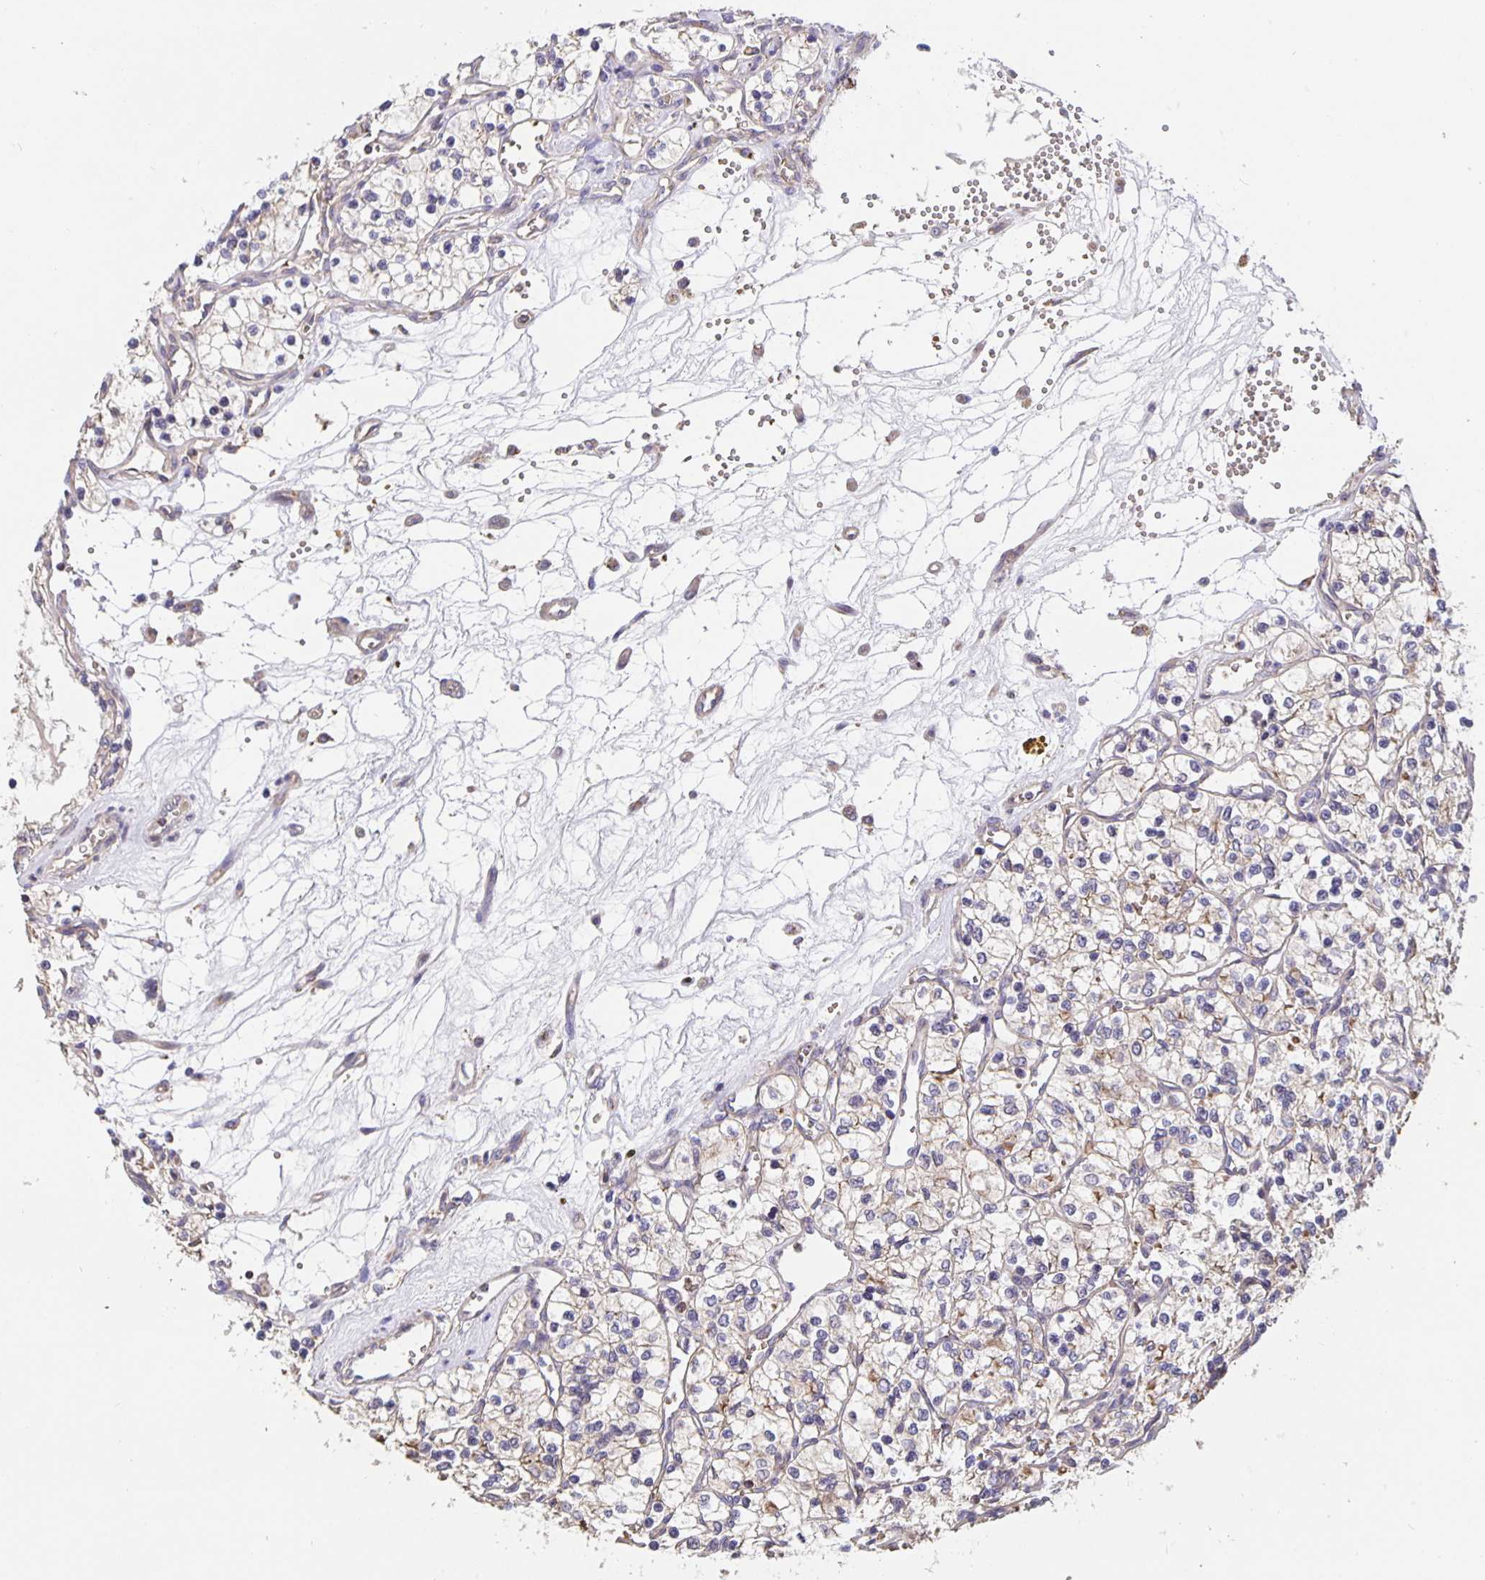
{"staining": {"intensity": "weak", "quantity": "<25%", "location": "cytoplasmic/membranous"}, "tissue": "renal cancer", "cell_type": "Tumor cells", "image_type": "cancer", "snomed": [{"axis": "morphology", "description": "Adenocarcinoma, NOS"}, {"axis": "topography", "description": "Kidney"}], "caption": "Tumor cells are negative for brown protein staining in renal cancer.", "gene": "TMEM71", "patient": {"sex": "female", "age": 69}}